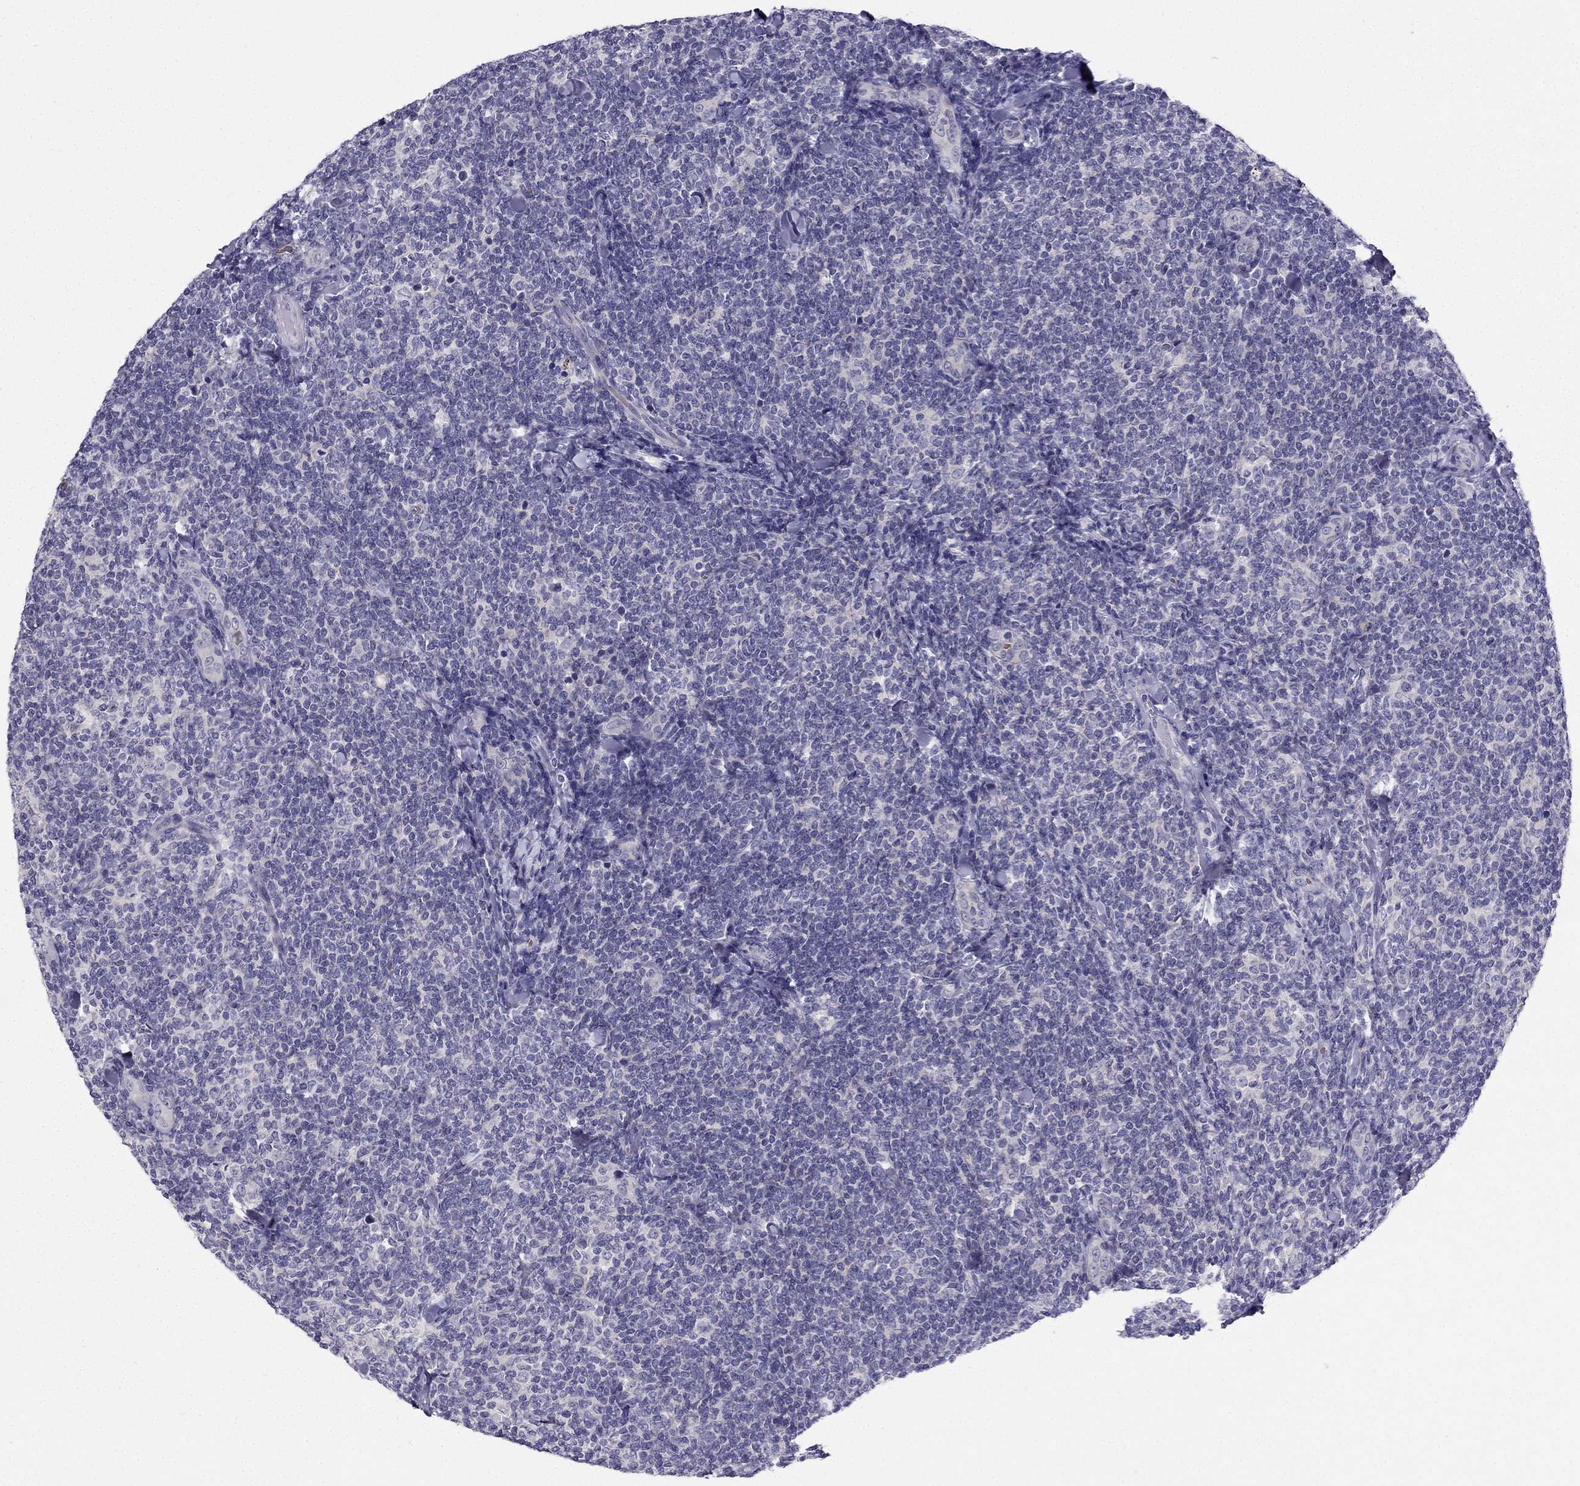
{"staining": {"intensity": "negative", "quantity": "none", "location": "none"}, "tissue": "lymphoma", "cell_type": "Tumor cells", "image_type": "cancer", "snomed": [{"axis": "morphology", "description": "Malignant lymphoma, non-Hodgkin's type, Low grade"}, {"axis": "topography", "description": "Lymph node"}], "caption": "Immunohistochemistry photomicrograph of human lymphoma stained for a protein (brown), which exhibits no positivity in tumor cells.", "gene": "RSPH14", "patient": {"sex": "female", "age": 56}}